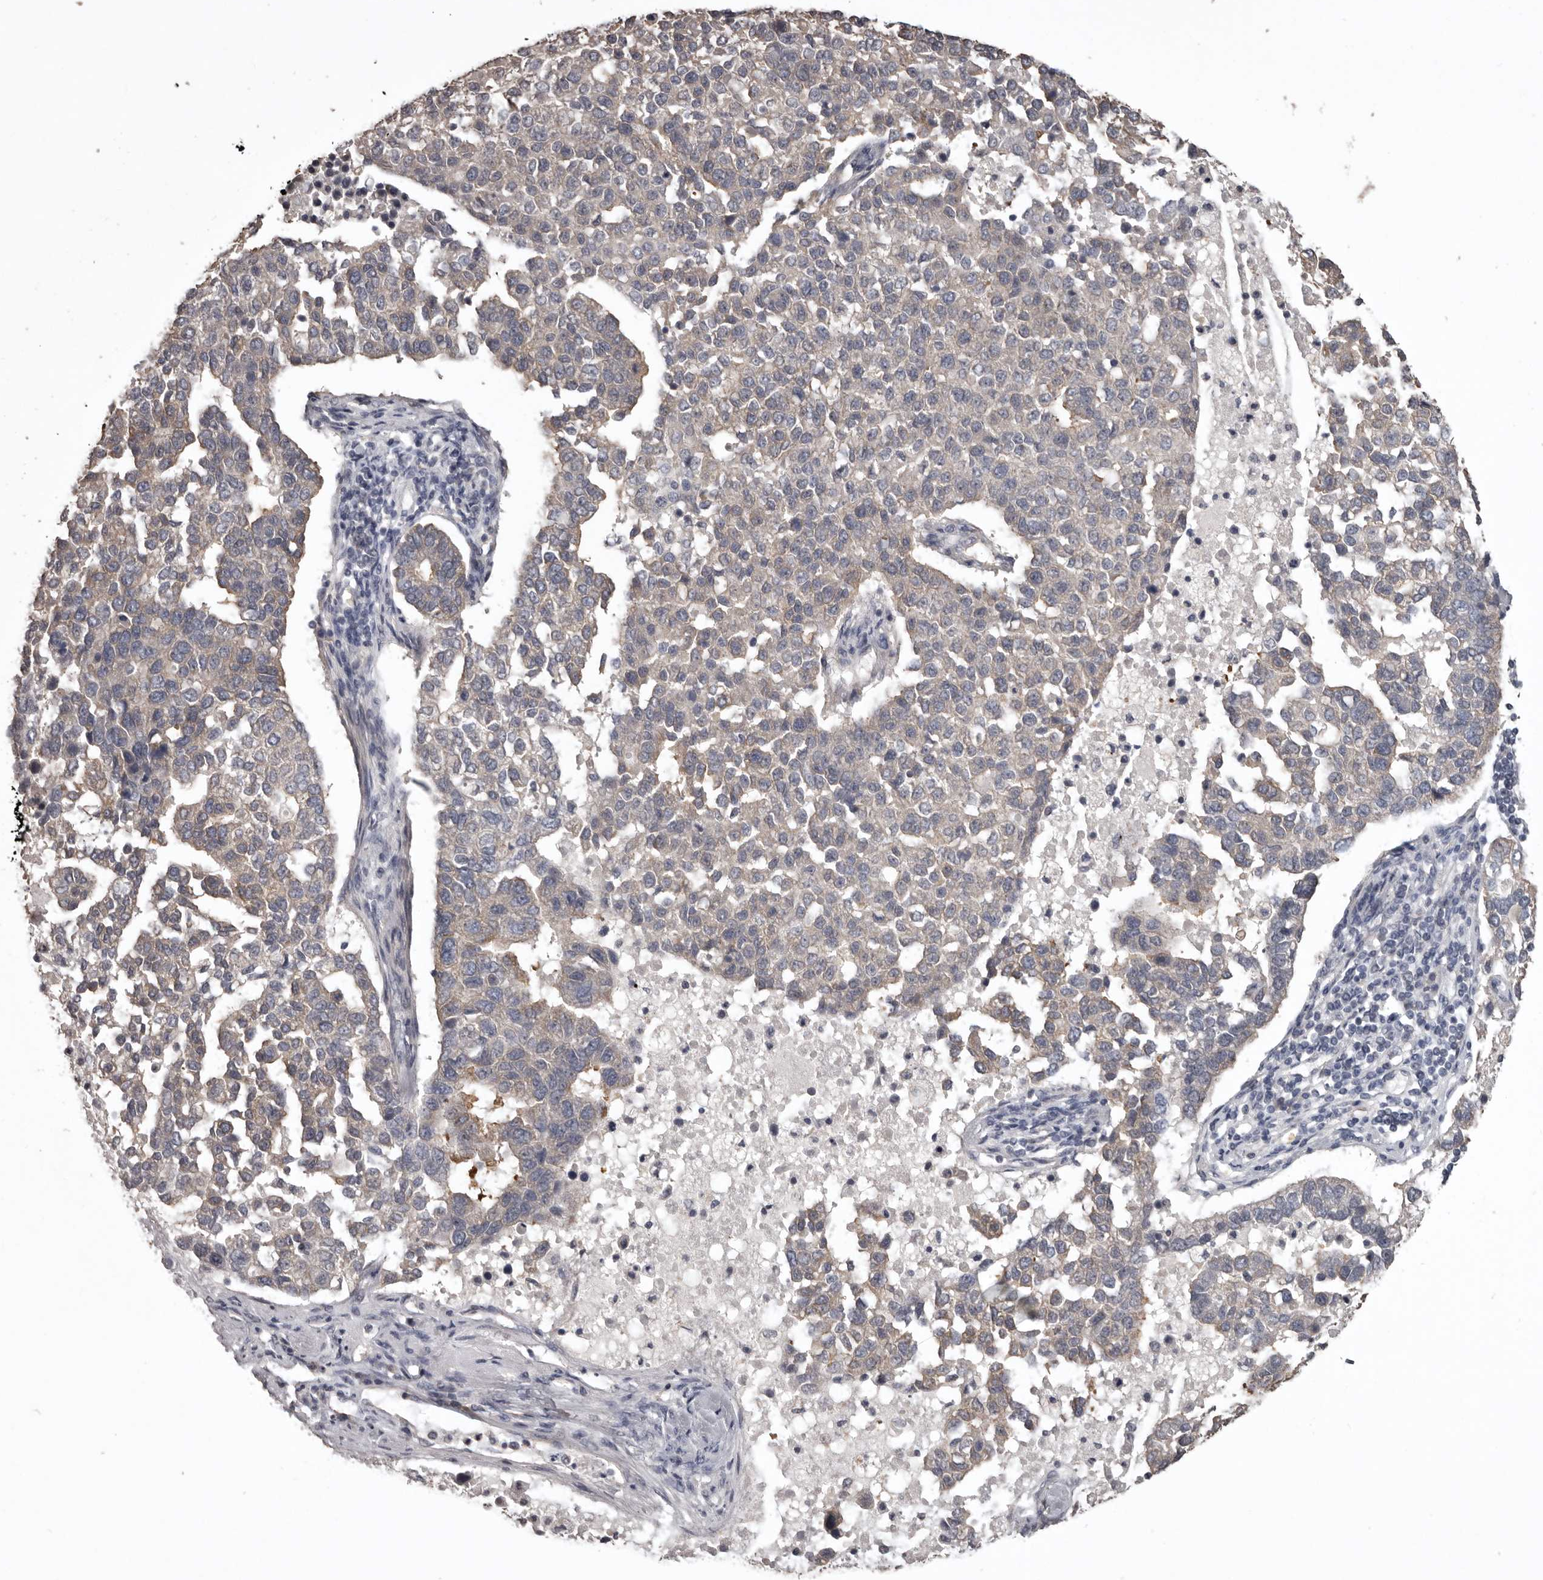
{"staining": {"intensity": "weak", "quantity": "25%-75%", "location": "cytoplasmic/membranous"}, "tissue": "pancreatic cancer", "cell_type": "Tumor cells", "image_type": "cancer", "snomed": [{"axis": "morphology", "description": "Adenocarcinoma, NOS"}, {"axis": "topography", "description": "Pancreas"}], "caption": "A micrograph of pancreatic adenocarcinoma stained for a protein exhibits weak cytoplasmic/membranous brown staining in tumor cells. (DAB IHC with brightfield microscopy, high magnification).", "gene": "DARS1", "patient": {"sex": "female", "age": 61}}